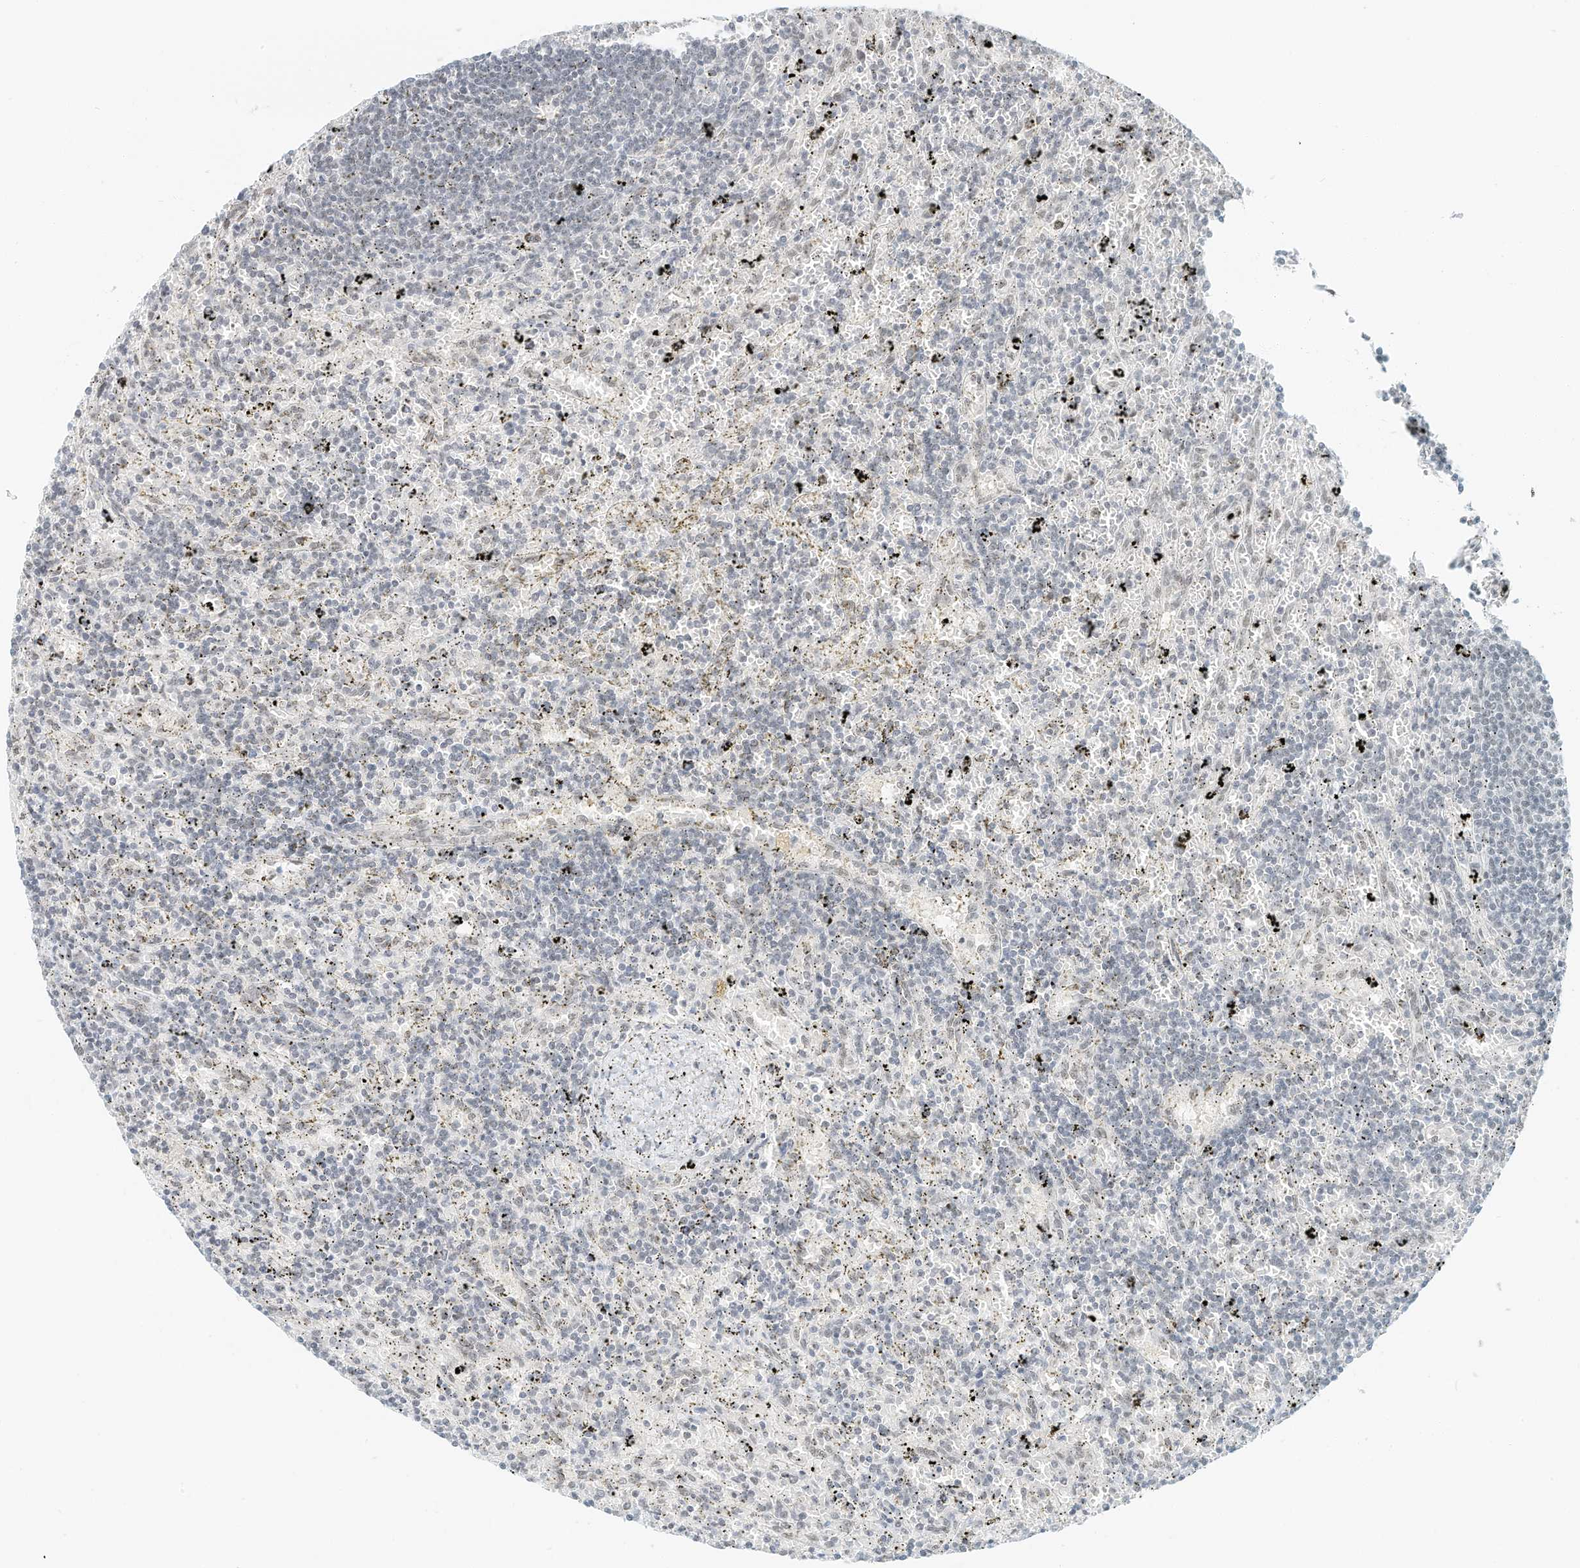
{"staining": {"intensity": "negative", "quantity": "none", "location": "none"}, "tissue": "lymphoma", "cell_type": "Tumor cells", "image_type": "cancer", "snomed": [{"axis": "morphology", "description": "Malignant lymphoma, non-Hodgkin's type, Low grade"}, {"axis": "topography", "description": "Spleen"}], "caption": "High magnification brightfield microscopy of malignant lymphoma, non-Hodgkin's type (low-grade) stained with DAB (brown) and counterstained with hematoxylin (blue): tumor cells show no significant expression.", "gene": "PGC", "patient": {"sex": "male", "age": 76}}